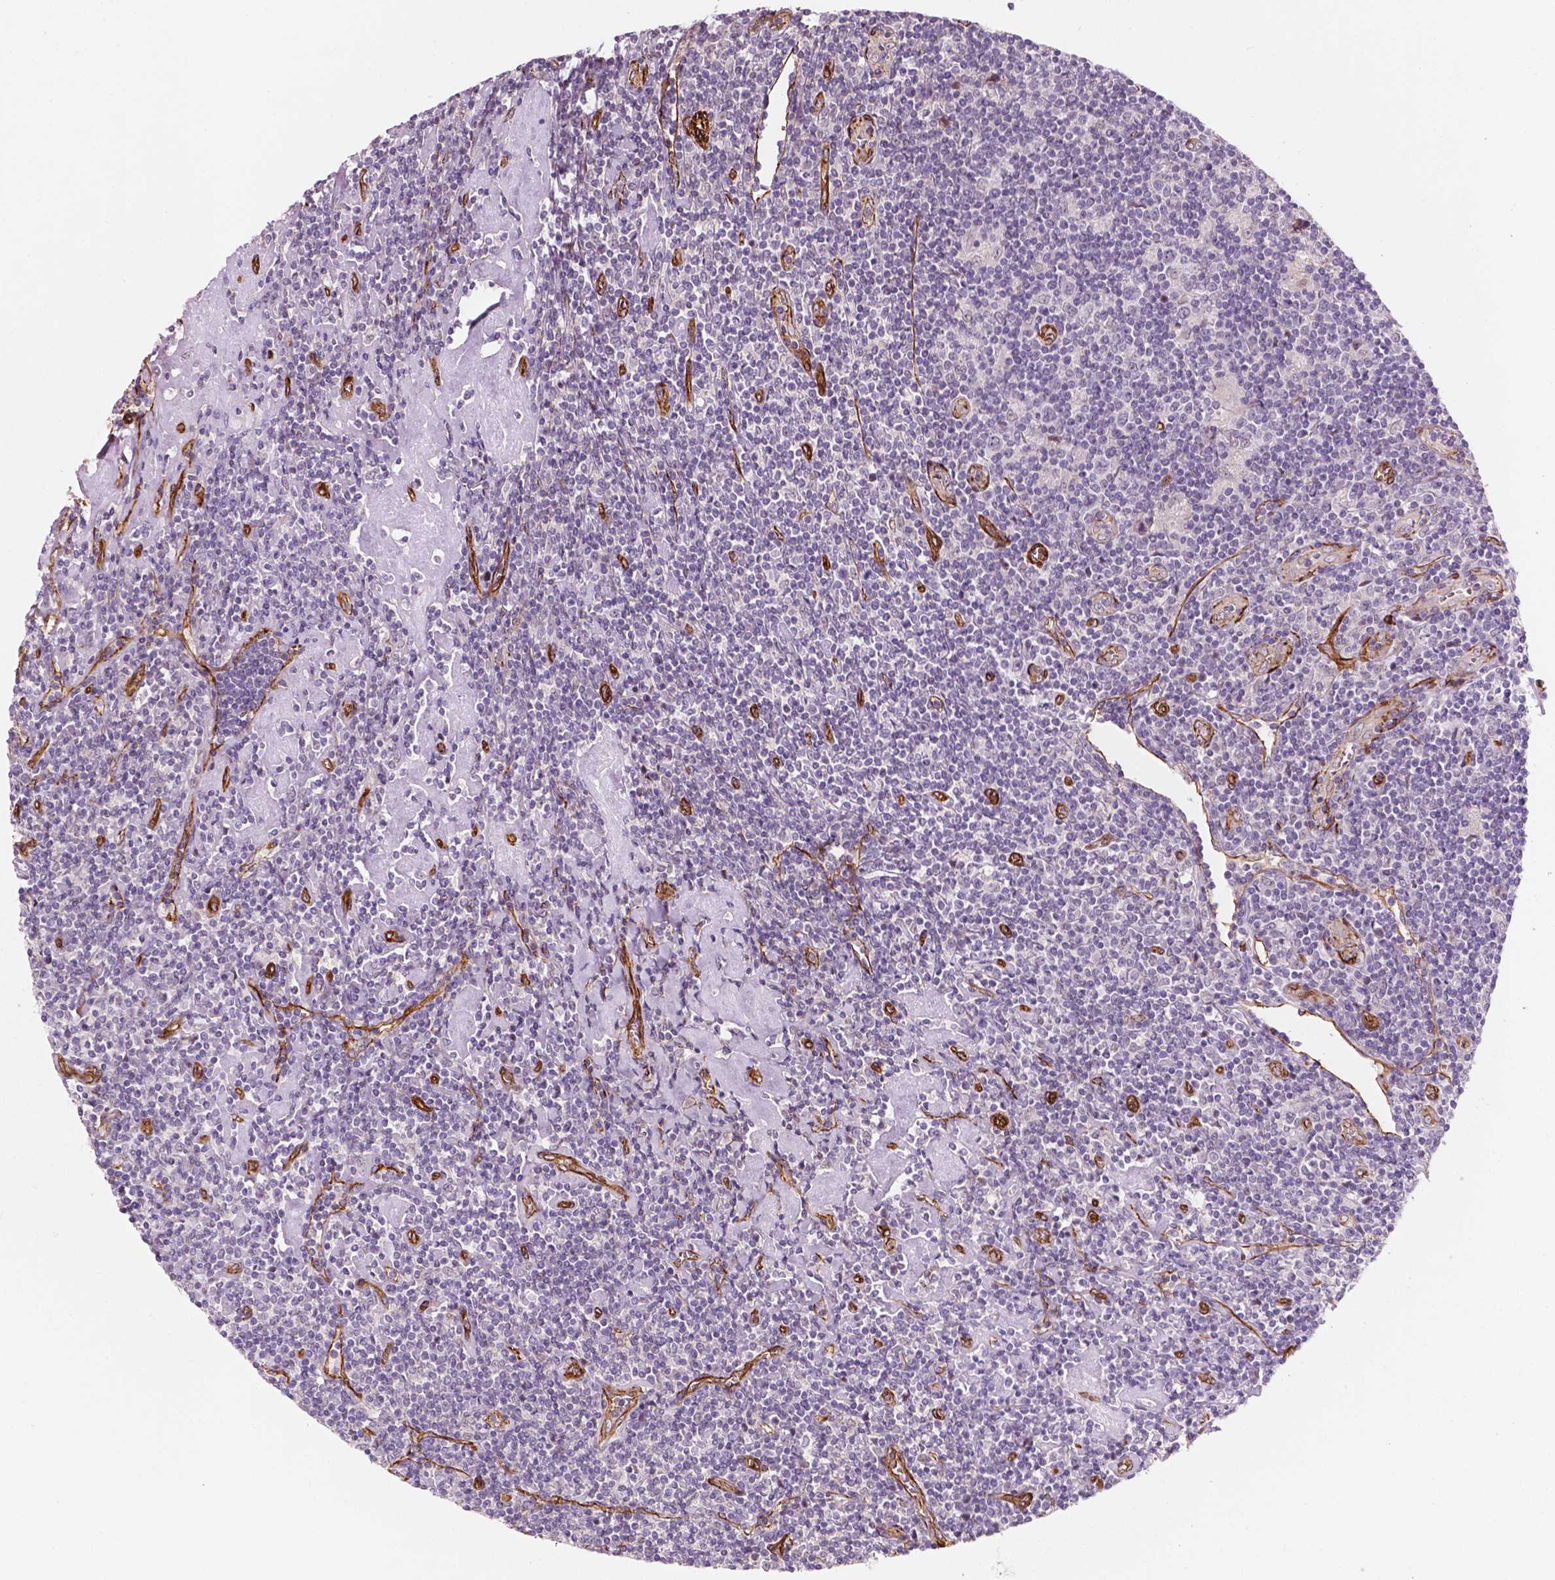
{"staining": {"intensity": "negative", "quantity": "none", "location": "none"}, "tissue": "lymphoma", "cell_type": "Tumor cells", "image_type": "cancer", "snomed": [{"axis": "morphology", "description": "Hodgkin's disease, NOS"}, {"axis": "topography", "description": "Lymph node"}], "caption": "Immunohistochemistry image of human Hodgkin's disease stained for a protein (brown), which exhibits no expression in tumor cells.", "gene": "EGFL8", "patient": {"sex": "male", "age": 40}}